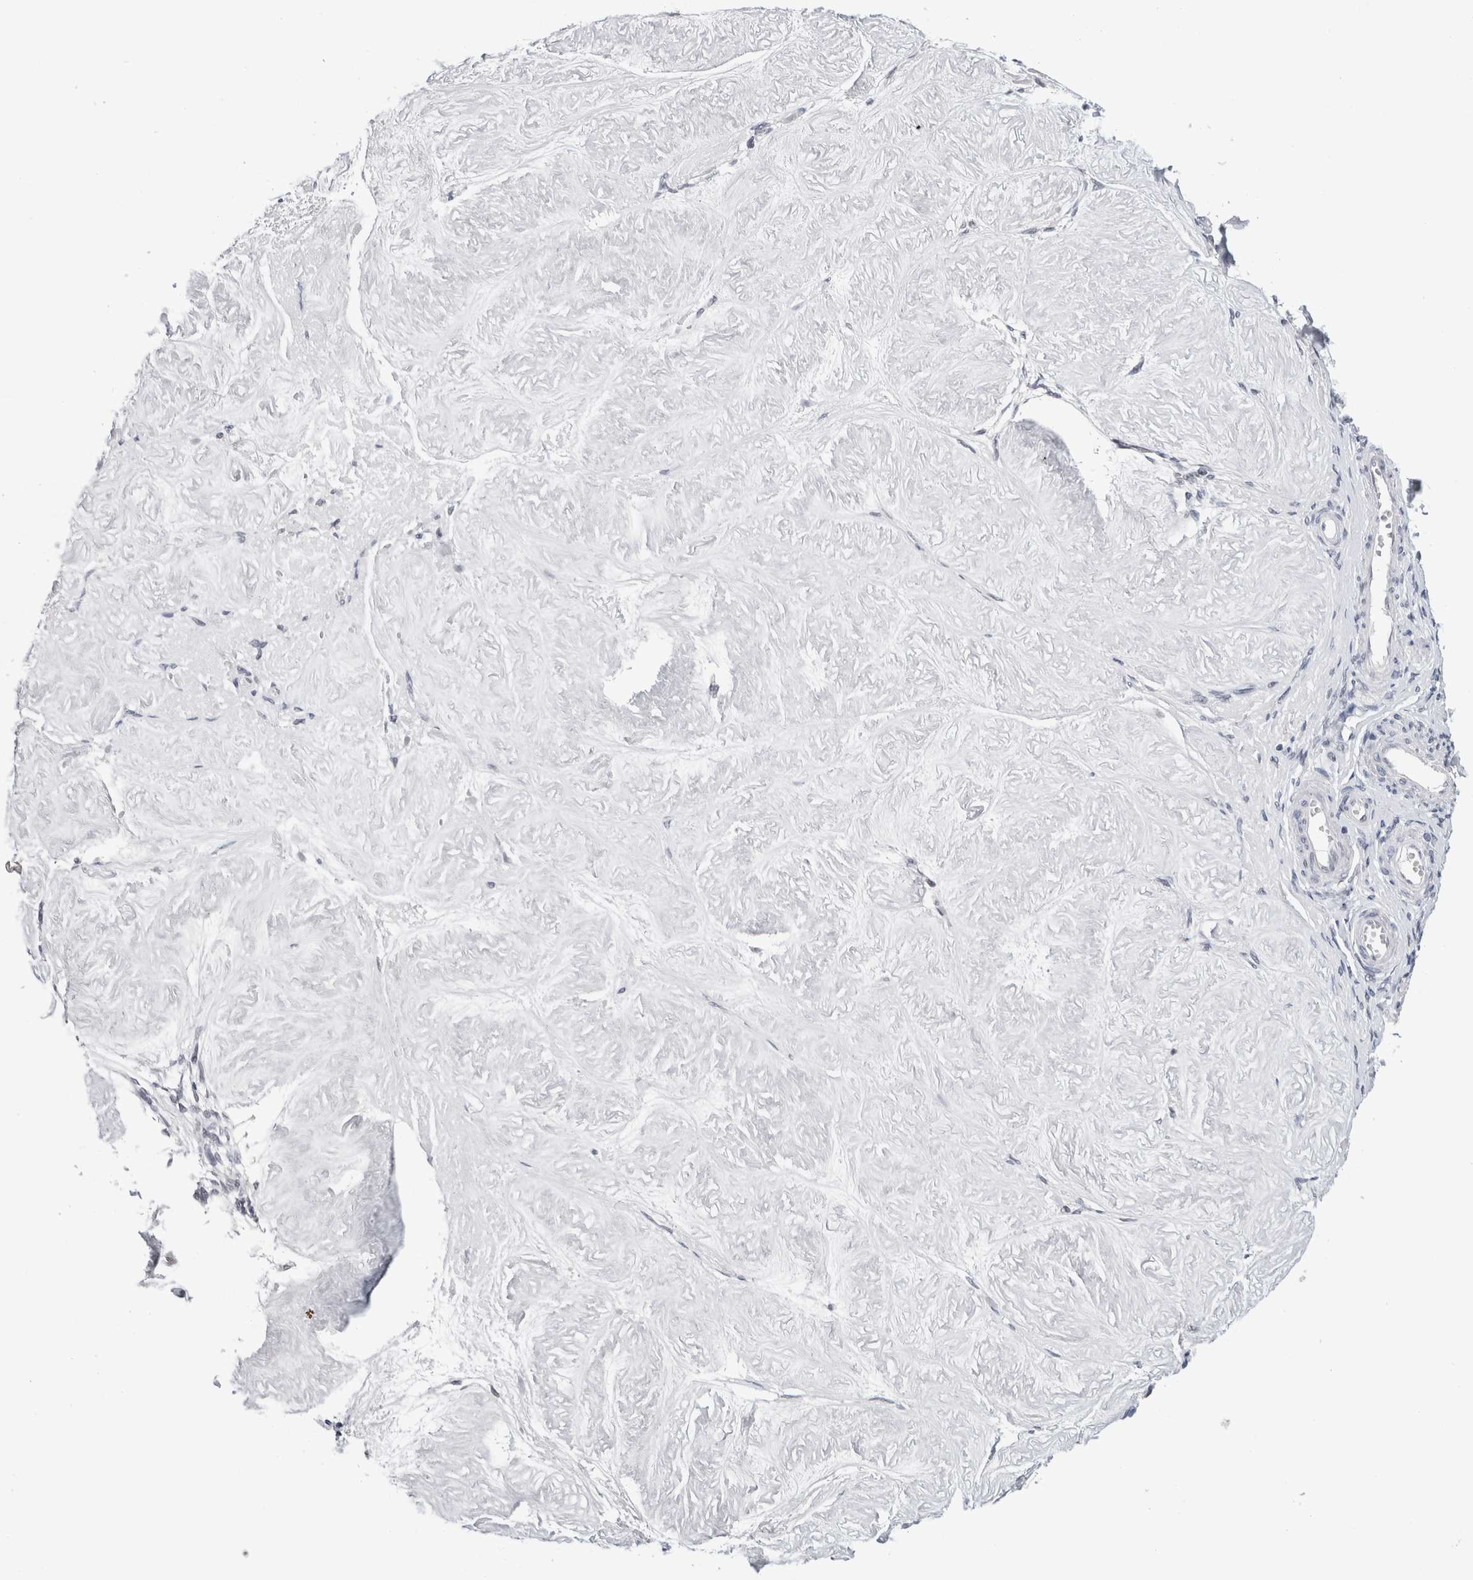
{"staining": {"intensity": "weak", "quantity": ">75%", "location": "cytoplasmic/membranous,nuclear"}, "tissue": "adipose tissue", "cell_type": "Adipocytes", "image_type": "normal", "snomed": [{"axis": "morphology", "description": "Normal tissue, NOS"}, {"axis": "topography", "description": "Vascular tissue"}, {"axis": "topography", "description": "Fallopian tube"}, {"axis": "topography", "description": "Ovary"}], "caption": "Benign adipose tissue reveals weak cytoplasmic/membranous,nuclear staining in about >75% of adipocytes, visualized by immunohistochemistry.", "gene": "ZNF770", "patient": {"sex": "female", "age": 67}}